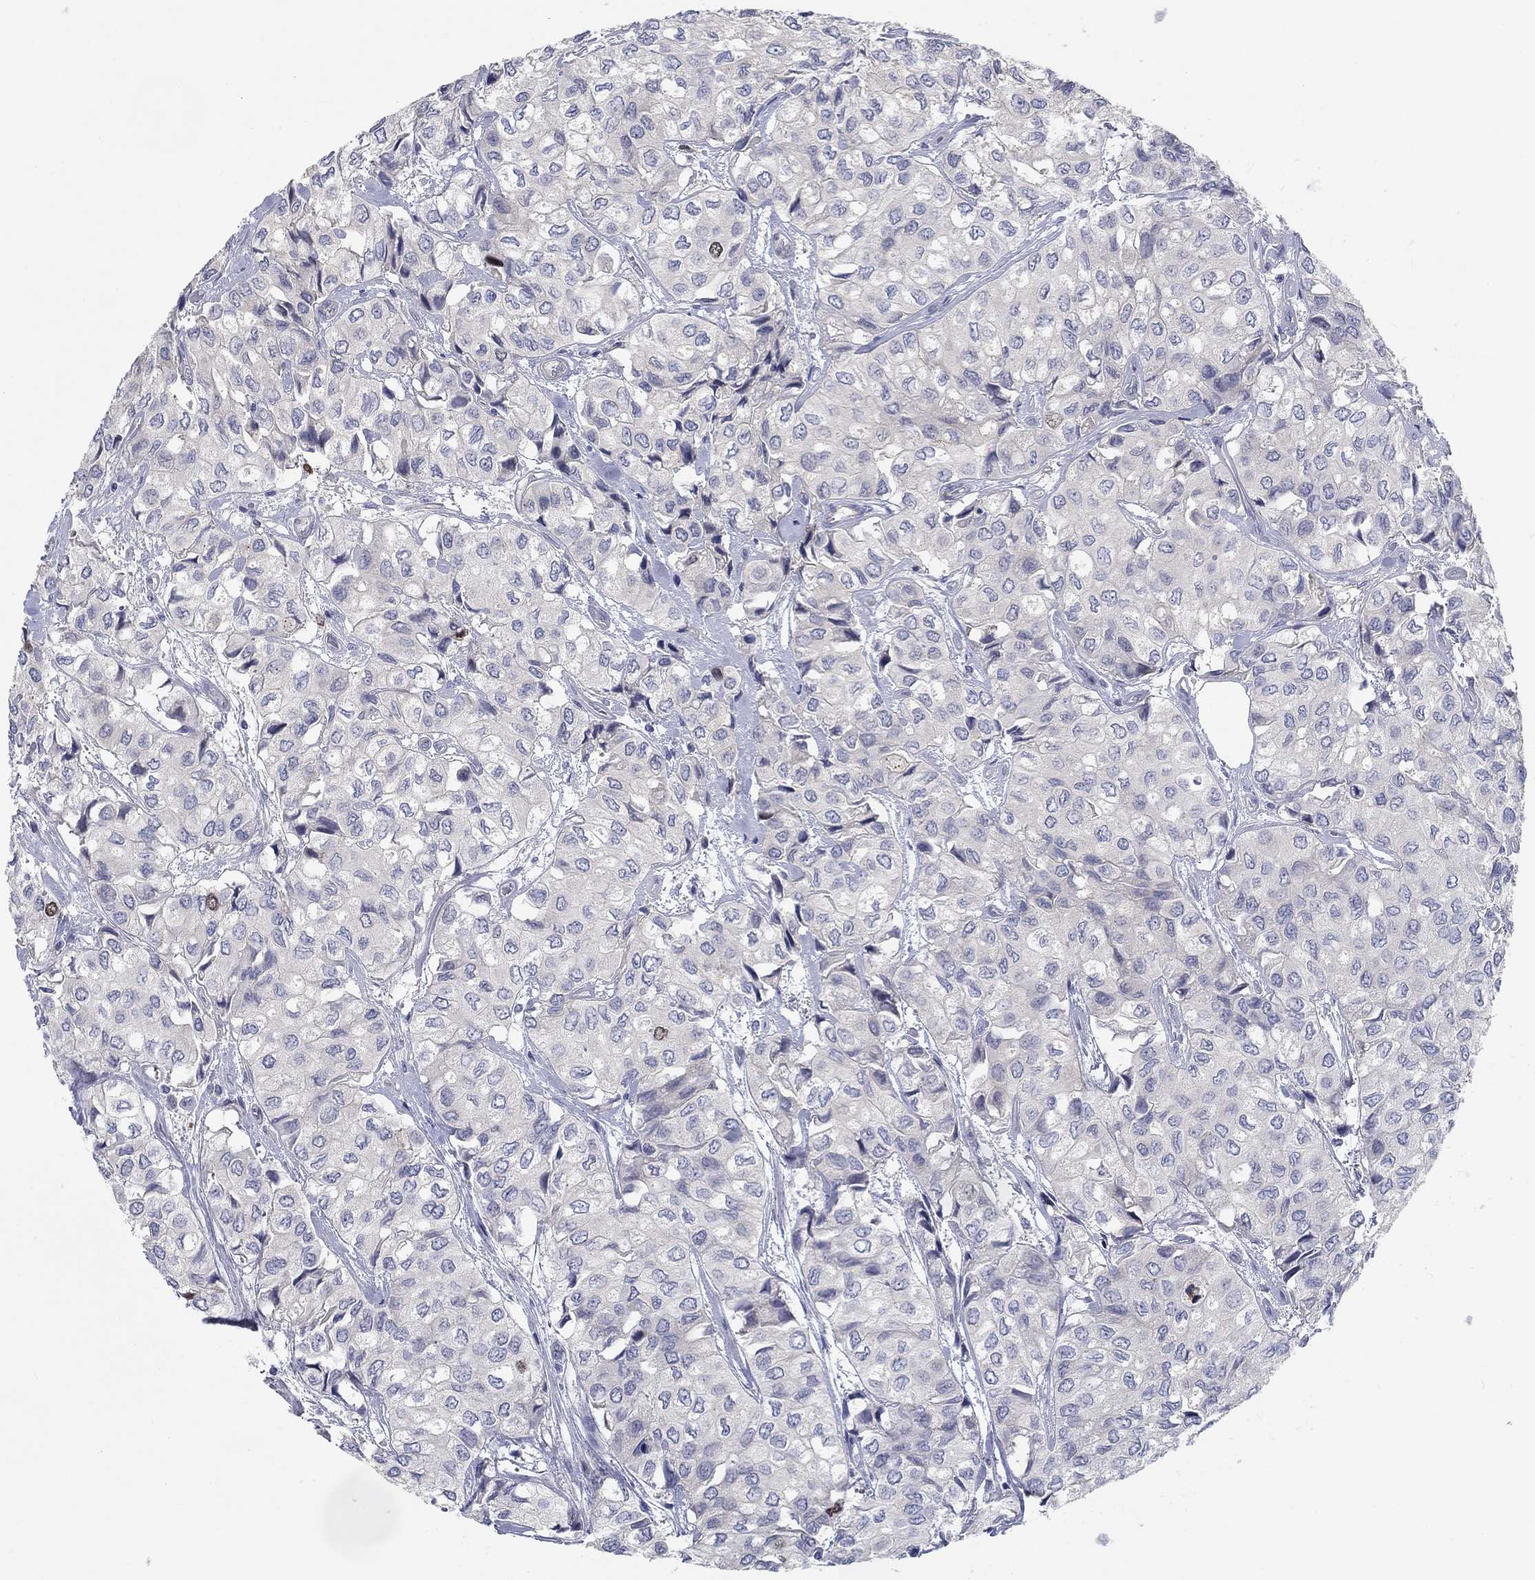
{"staining": {"intensity": "moderate", "quantity": "<25%", "location": "nuclear"}, "tissue": "urothelial cancer", "cell_type": "Tumor cells", "image_type": "cancer", "snomed": [{"axis": "morphology", "description": "Urothelial carcinoma, High grade"}, {"axis": "topography", "description": "Urinary bladder"}], "caption": "This is a micrograph of immunohistochemistry staining of high-grade urothelial carcinoma, which shows moderate staining in the nuclear of tumor cells.", "gene": "PRC1", "patient": {"sex": "male", "age": 73}}